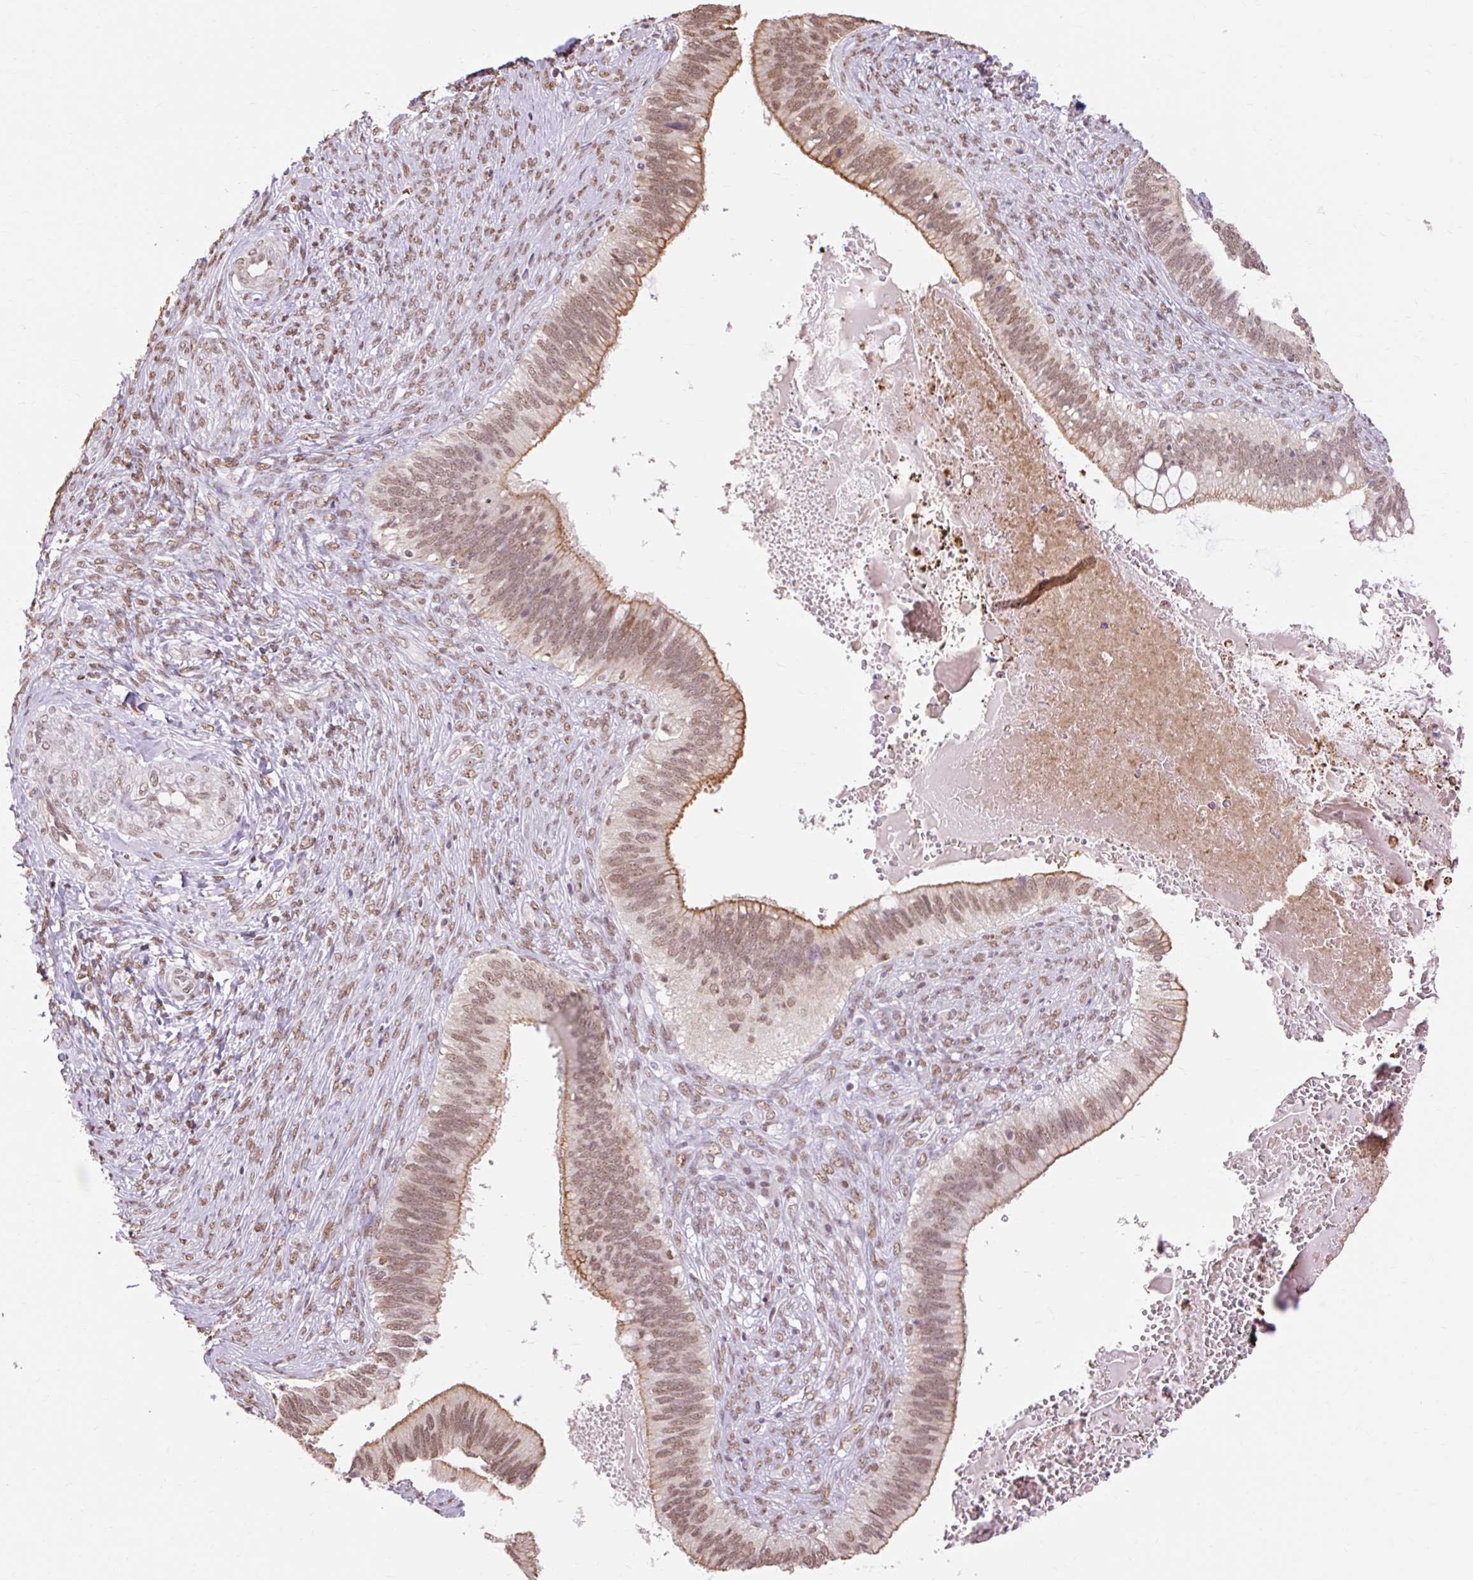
{"staining": {"intensity": "moderate", "quantity": ">75%", "location": "cytoplasmic/membranous,nuclear"}, "tissue": "cervical cancer", "cell_type": "Tumor cells", "image_type": "cancer", "snomed": [{"axis": "morphology", "description": "Adenocarcinoma, NOS"}, {"axis": "topography", "description": "Cervix"}], "caption": "Cervical cancer (adenocarcinoma) stained with DAB IHC demonstrates medium levels of moderate cytoplasmic/membranous and nuclear expression in approximately >75% of tumor cells.", "gene": "NPIPB12", "patient": {"sex": "female", "age": 42}}